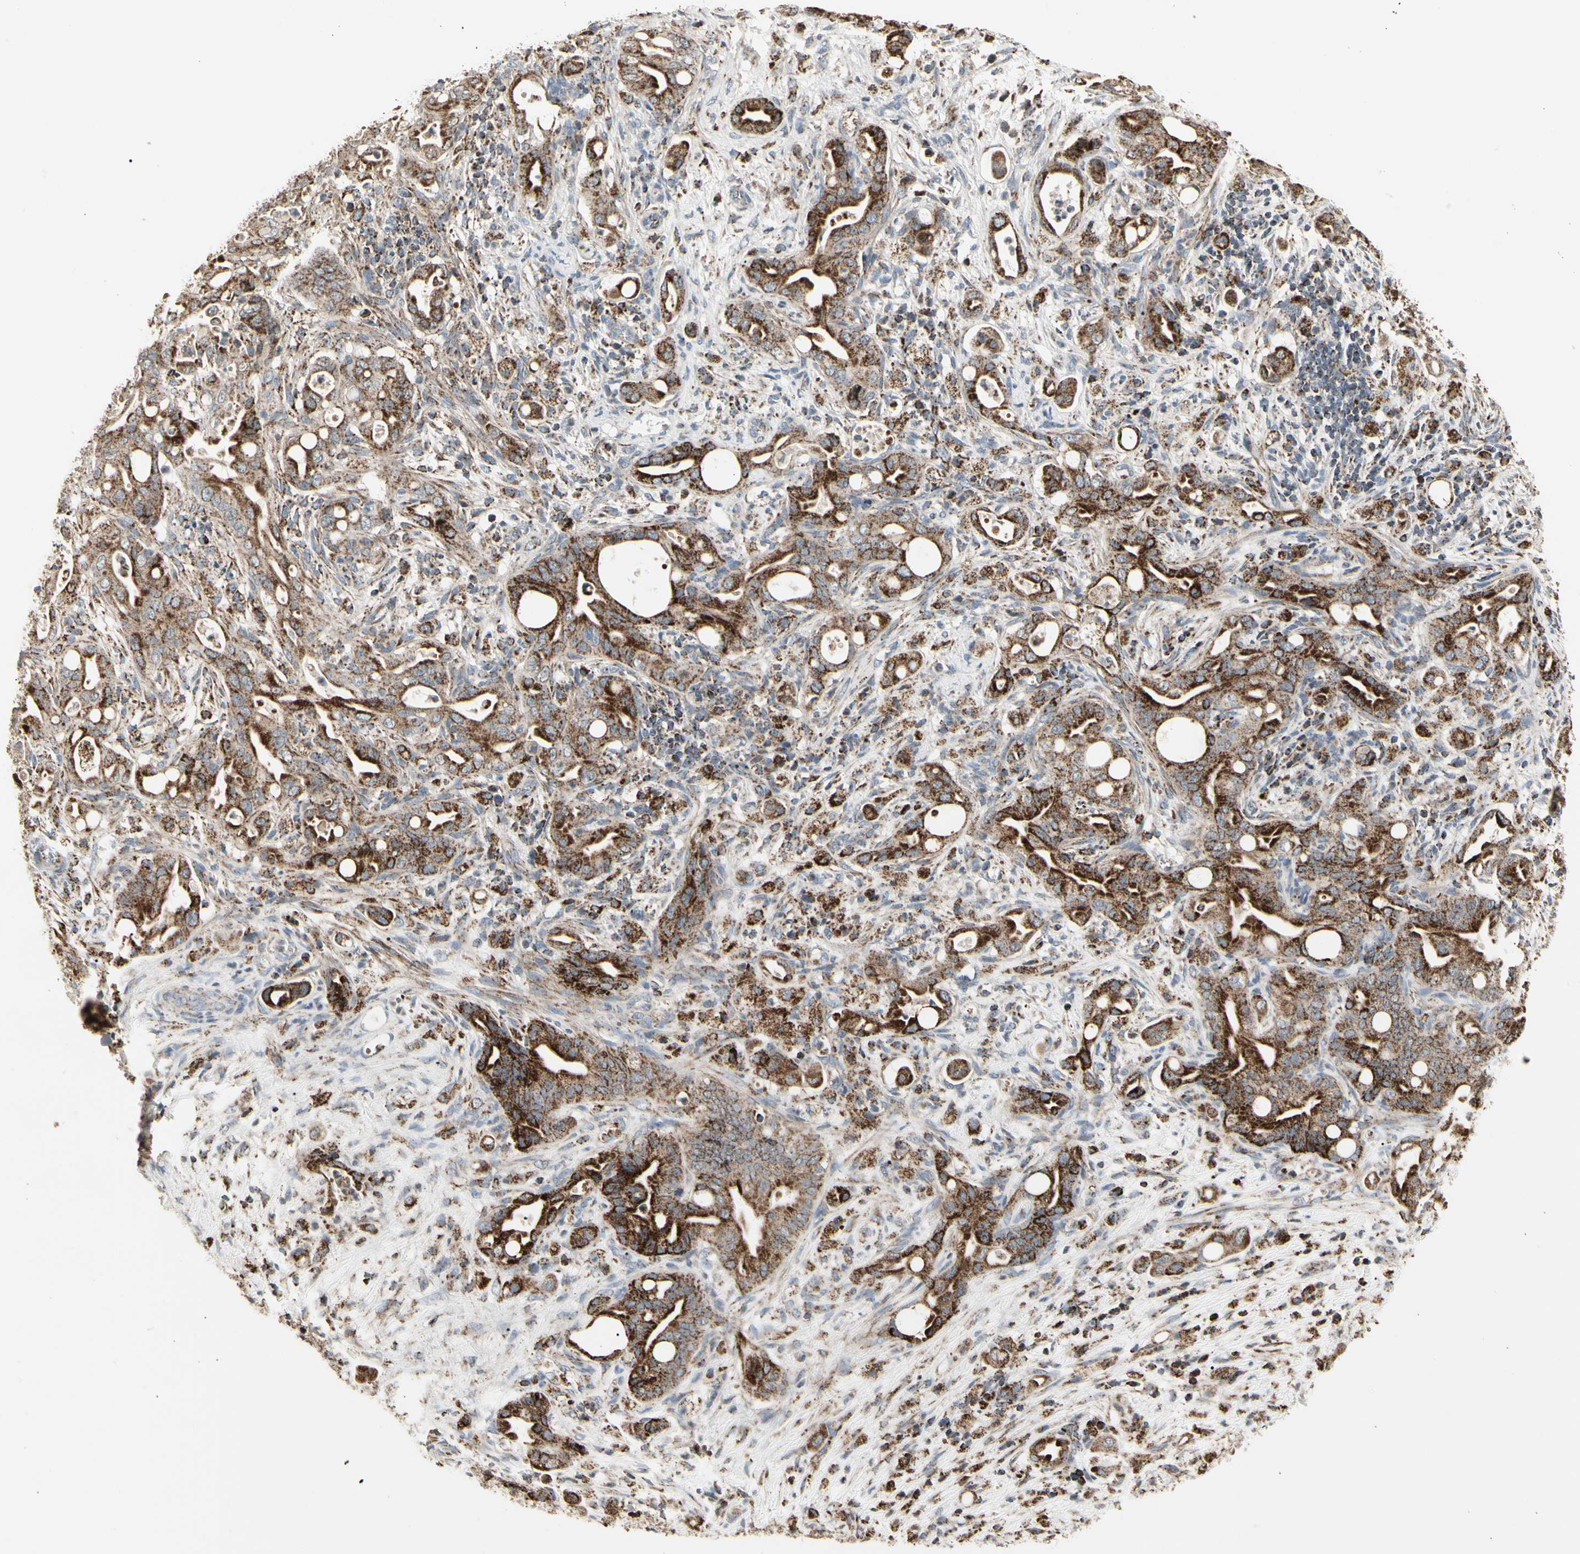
{"staining": {"intensity": "strong", "quantity": ">75%", "location": "cytoplasmic/membranous"}, "tissue": "liver cancer", "cell_type": "Tumor cells", "image_type": "cancer", "snomed": [{"axis": "morphology", "description": "Cholangiocarcinoma"}, {"axis": "topography", "description": "Liver"}], "caption": "The immunohistochemical stain shows strong cytoplasmic/membranous expression in tumor cells of liver cholangiocarcinoma tissue.", "gene": "TMEM176A", "patient": {"sex": "female", "age": 68}}